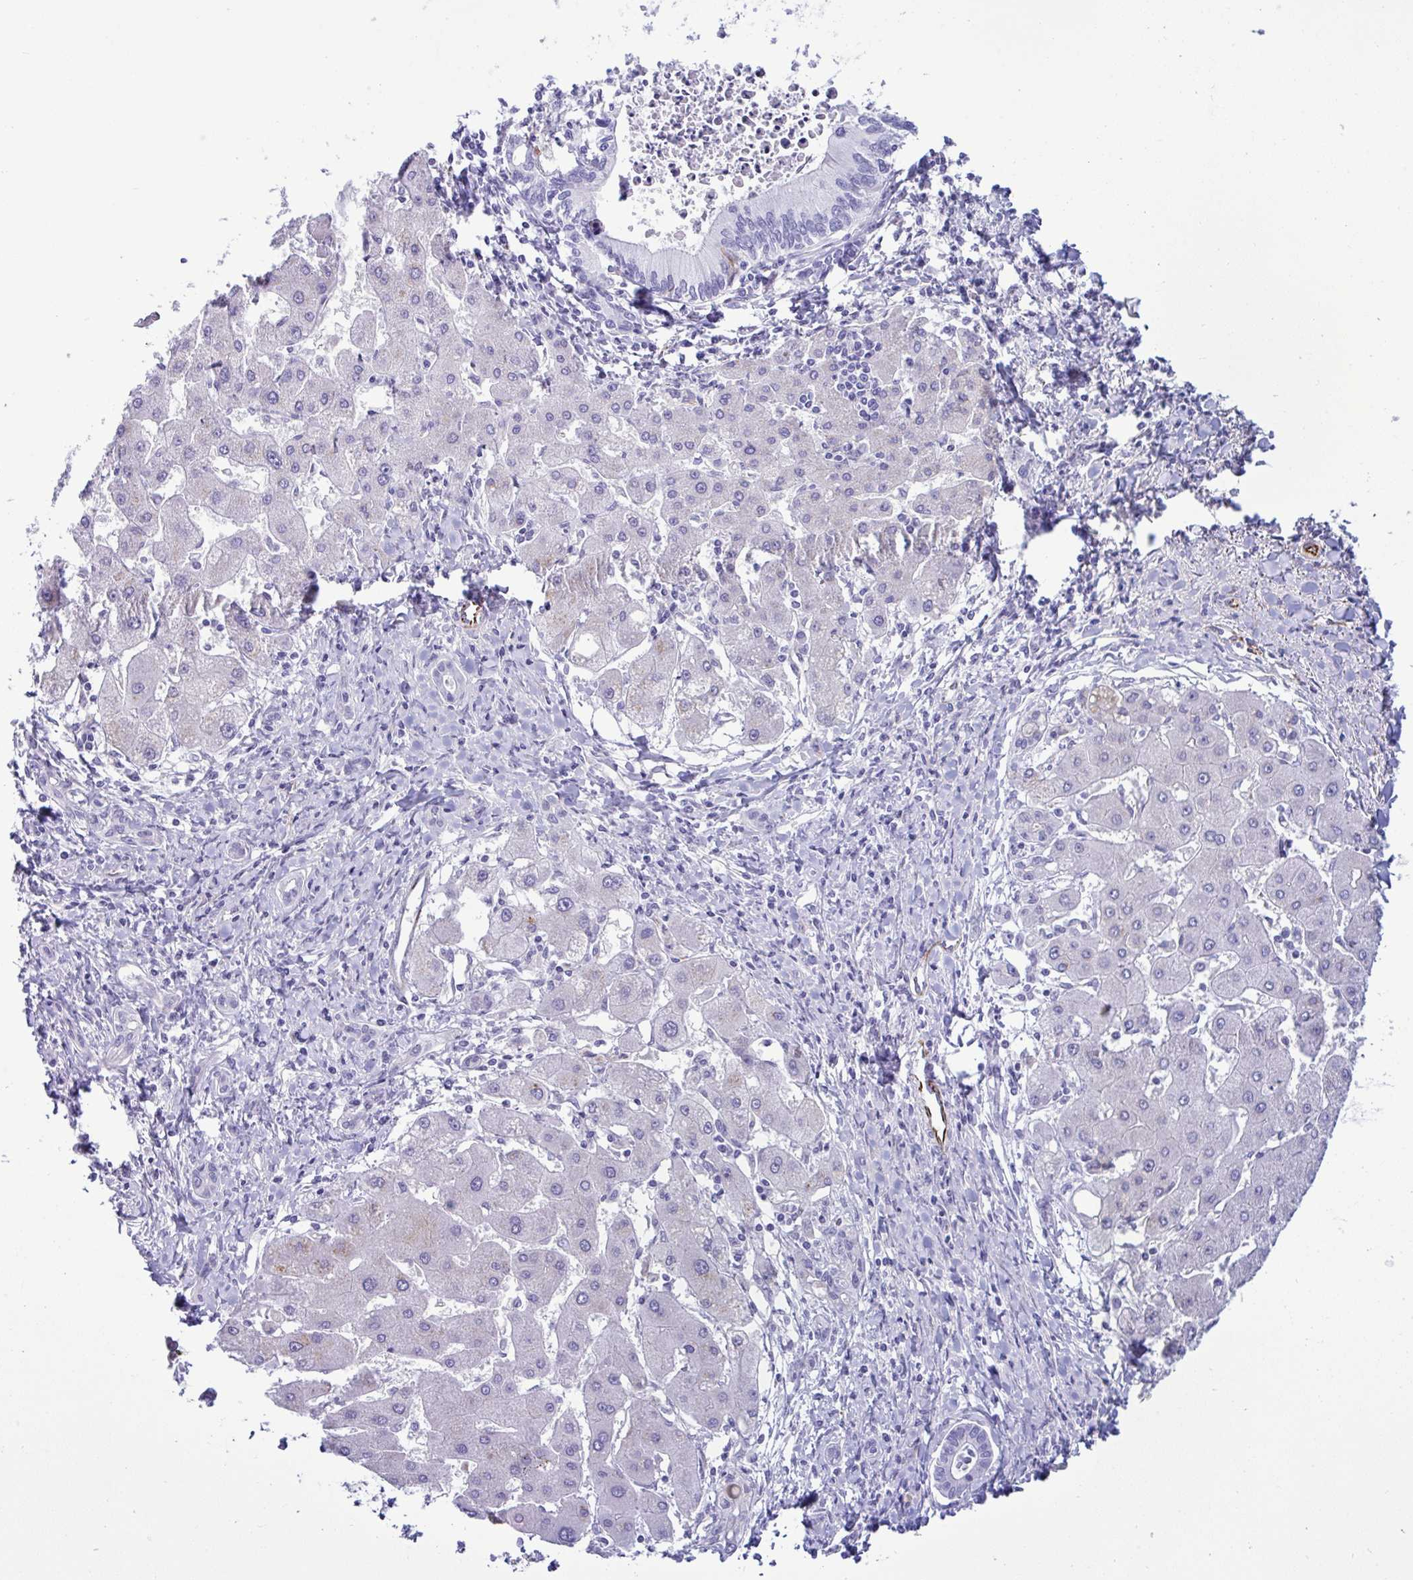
{"staining": {"intensity": "negative", "quantity": "none", "location": "none"}, "tissue": "liver cancer", "cell_type": "Tumor cells", "image_type": "cancer", "snomed": [{"axis": "morphology", "description": "Cholangiocarcinoma"}, {"axis": "topography", "description": "Liver"}], "caption": "Histopathology image shows no protein positivity in tumor cells of liver cancer (cholangiocarcinoma) tissue.", "gene": "SMAD5", "patient": {"sex": "male", "age": 66}}